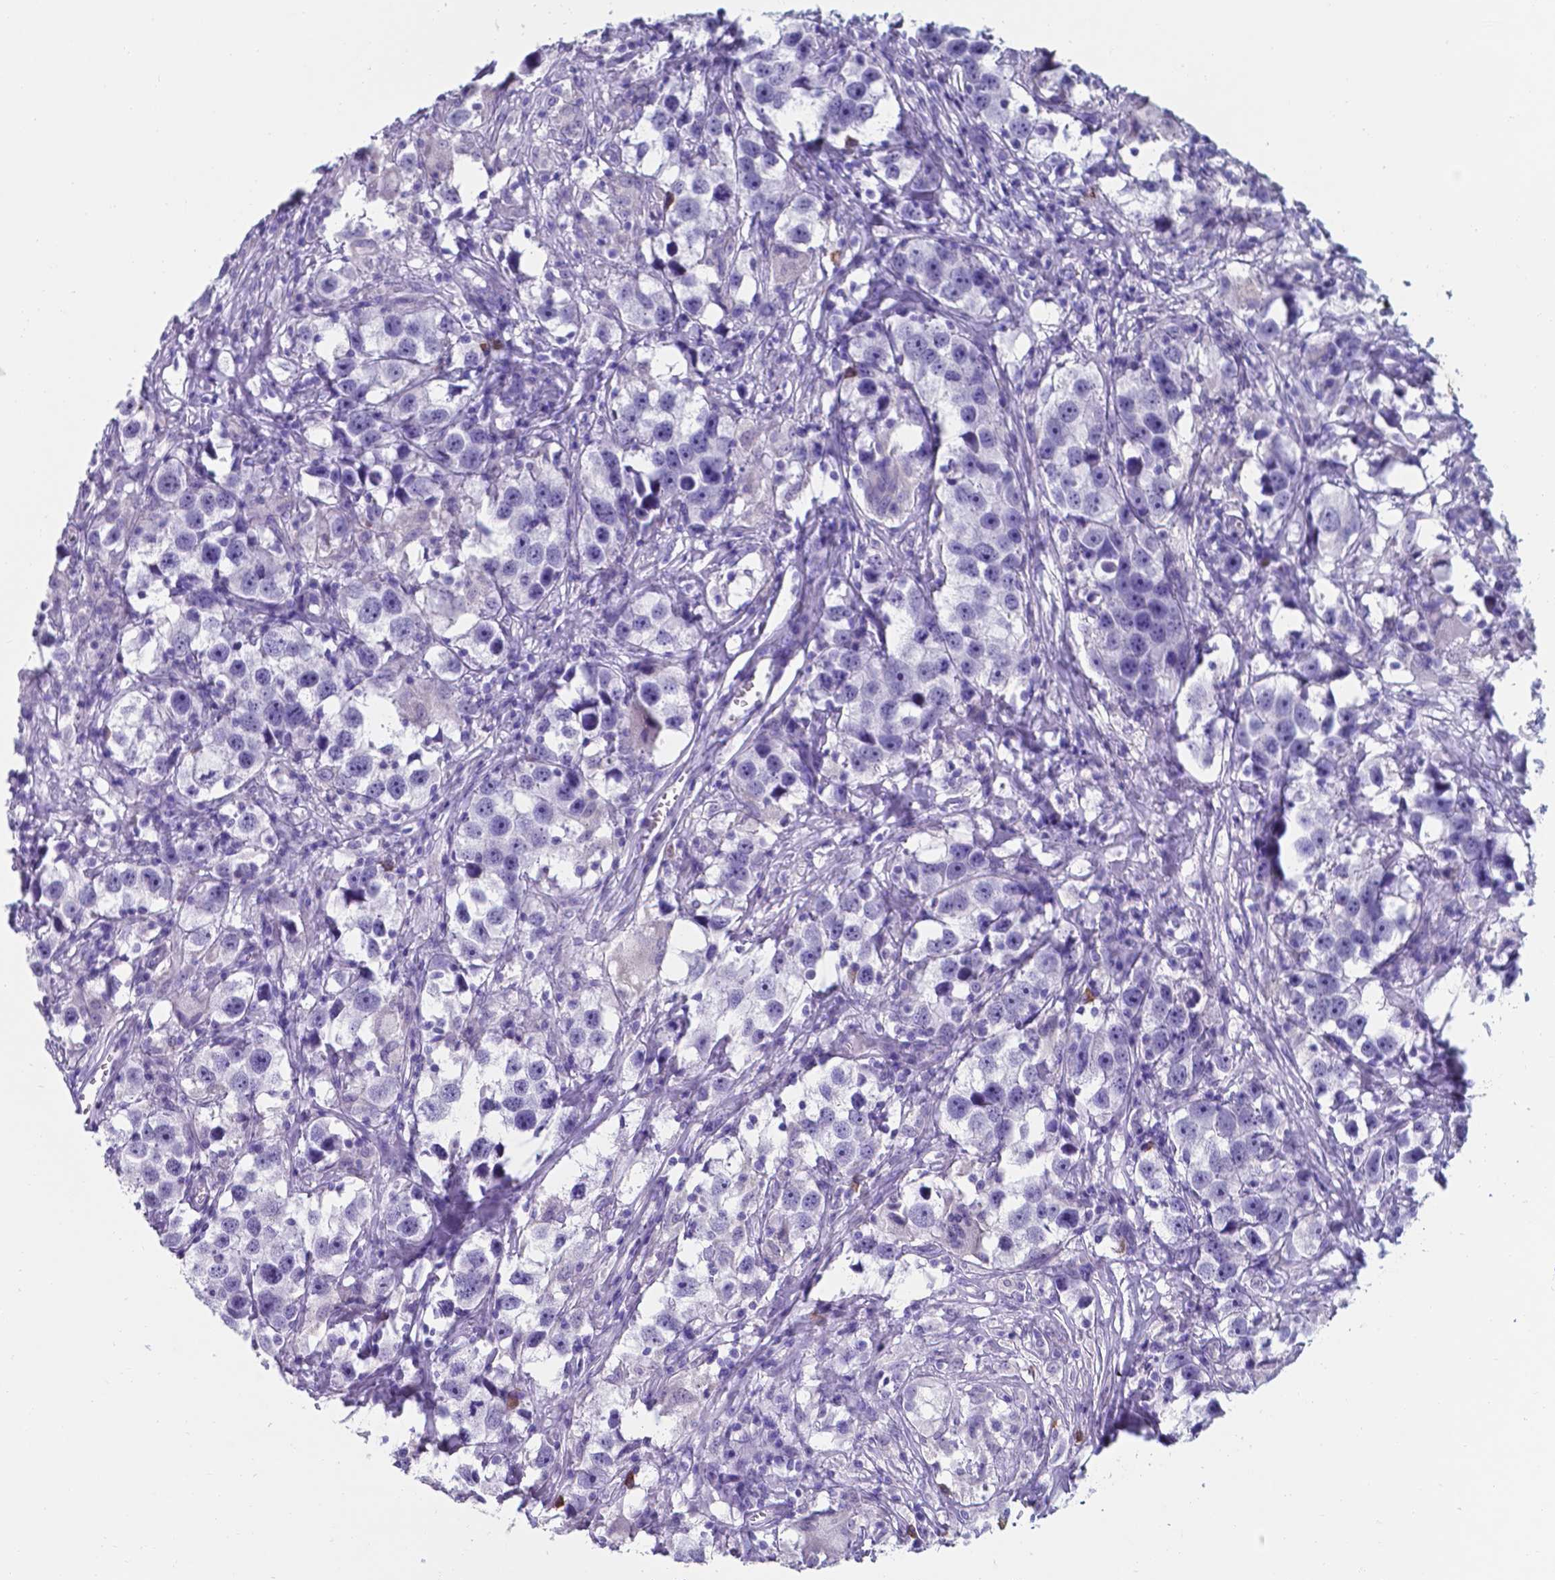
{"staining": {"intensity": "negative", "quantity": "none", "location": "none"}, "tissue": "testis cancer", "cell_type": "Tumor cells", "image_type": "cancer", "snomed": [{"axis": "morphology", "description": "Seminoma, NOS"}, {"axis": "topography", "description": "Testis"}], "caption": "Seminoma (testis) stained for a protein using immunohistochemistry (IHC) reveals no staining tumor cells.", "gene": "UBE2J1", "patient": {"sex": "male", "age": 49}}